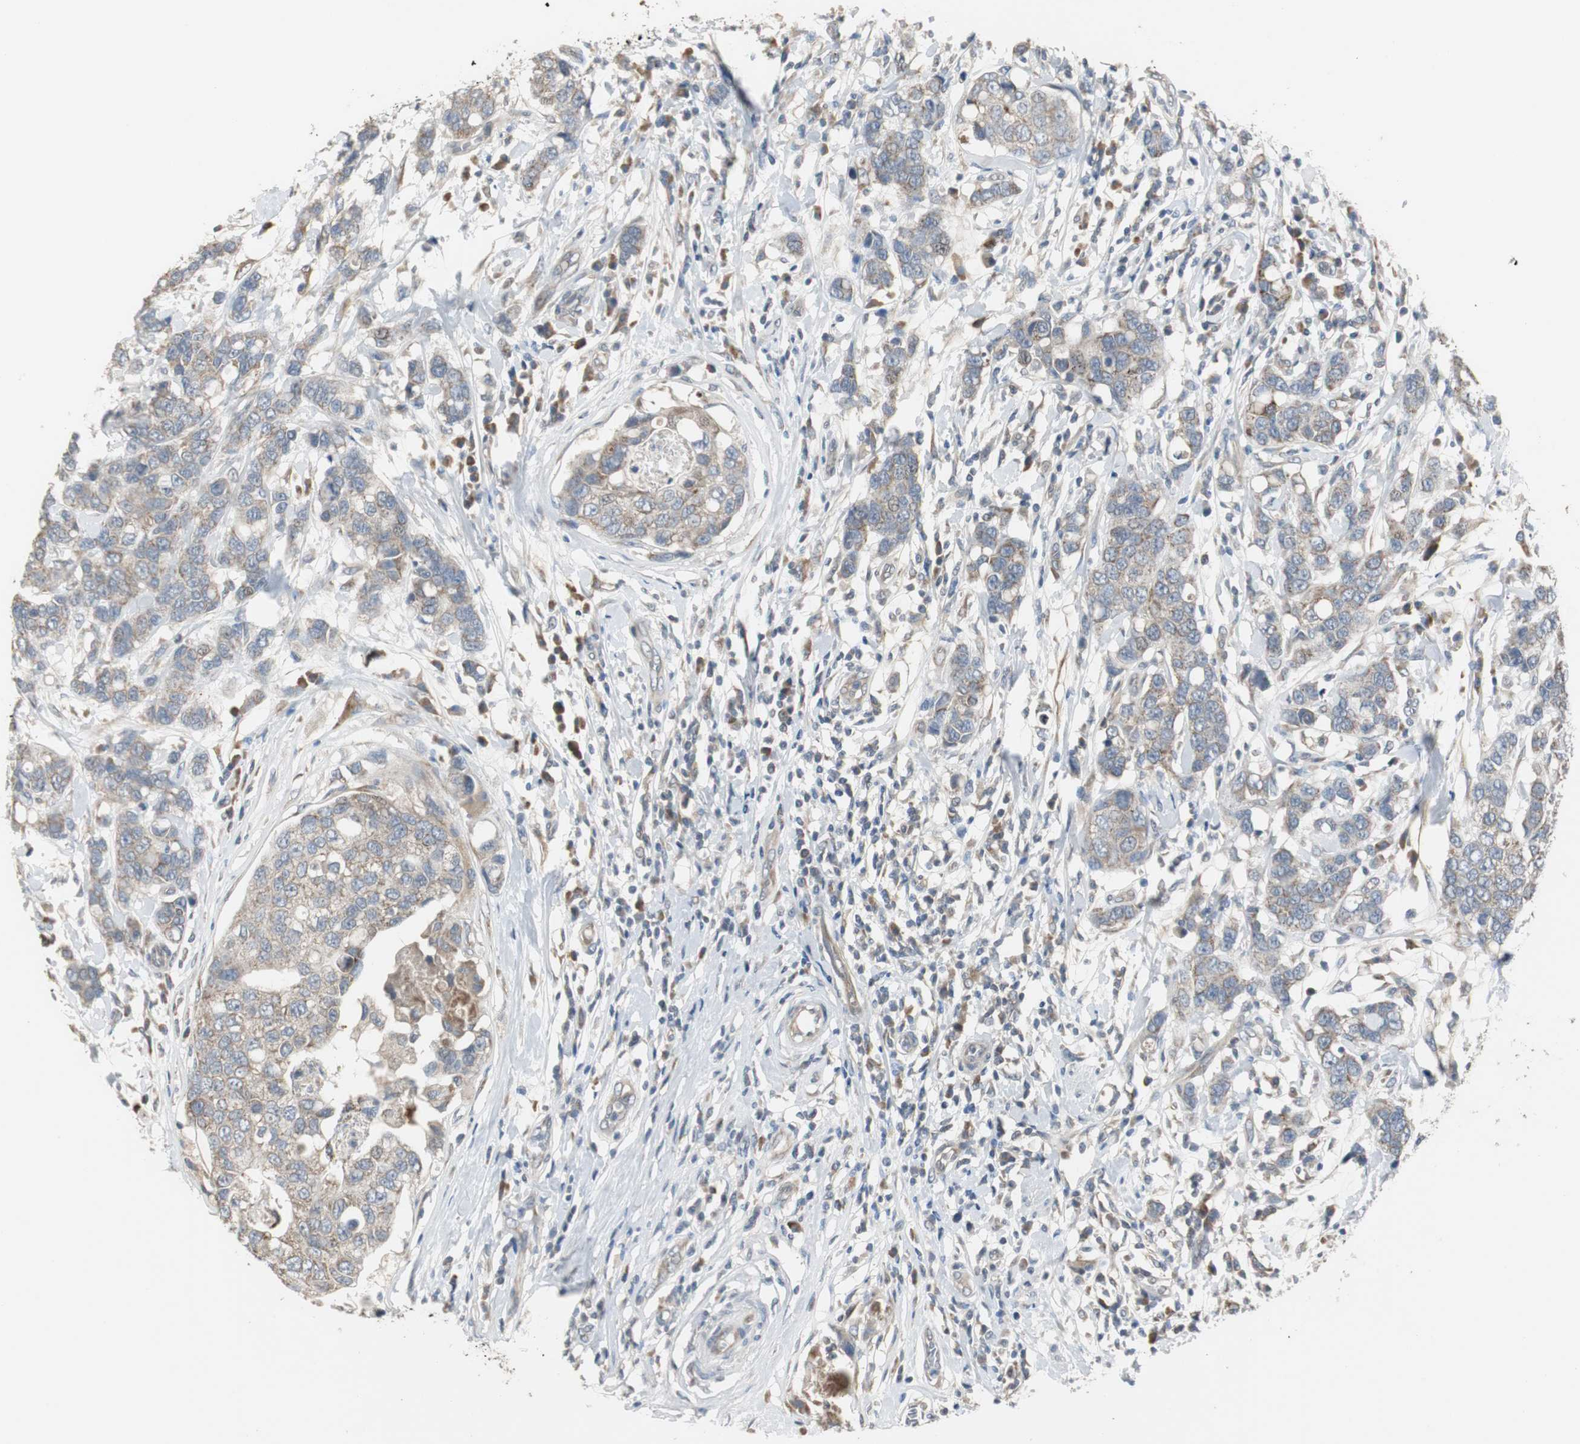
{"staining": {"intensity": "weak", "quantity": ">75%", "location": "cytoplasmic/membranous"}, "tissue": "breast cancer", "cell_type": "Tumor cells", "image_type": "cancer", "snomed": [{"axis": "morphology", "description": "Duct carcinoma"}, {"axis": "topography", "description": "Breast"}], "caption": "The photomicrograph shows immunohistochemical staining of breast infiltrating ductal carcinoma. There is weak cytoplasmic/membranous positivity is appreciated in approximately >75% of tumor cells.", "gene": "MYT1", "patient": {"sex": "female", "age": 27}}